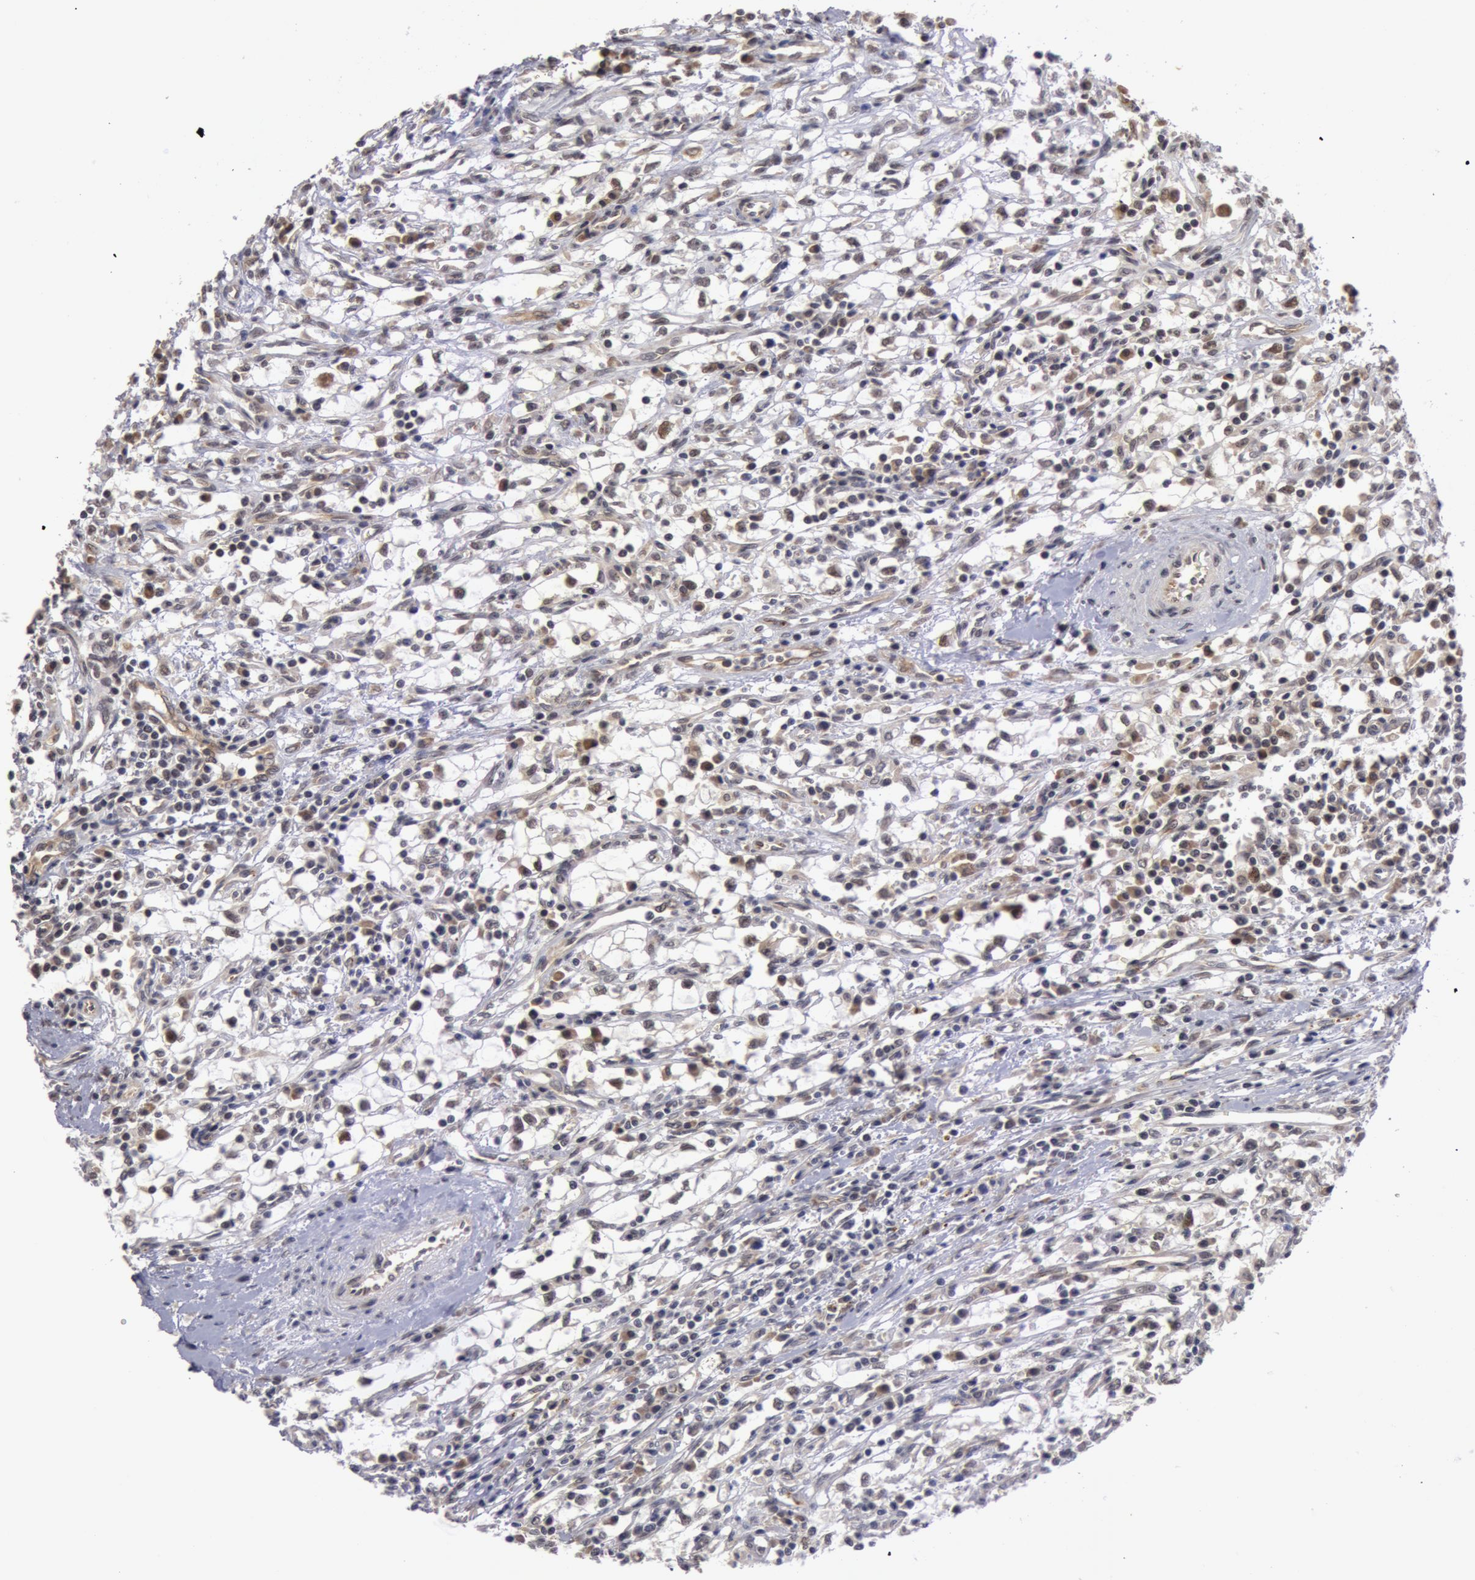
{"staining": {"intensity": "negative", "quantity": "none", "location": "none"}, "tissue": "renal cancer", "cell_type": "Tumor cells", "image_type": "cancer", "snomed": [{"axis": "morphology", "description": "Adenocarcinoma, NOS"}, {"axis": "topography", "description": "Kidney"}], "caption": "Histopathology image shows no protein expression in tumor cells of adenocarcinoma (renal) tissue.", "gene": "SYTL4", "patient": {"sex": "male", "age": 82}}